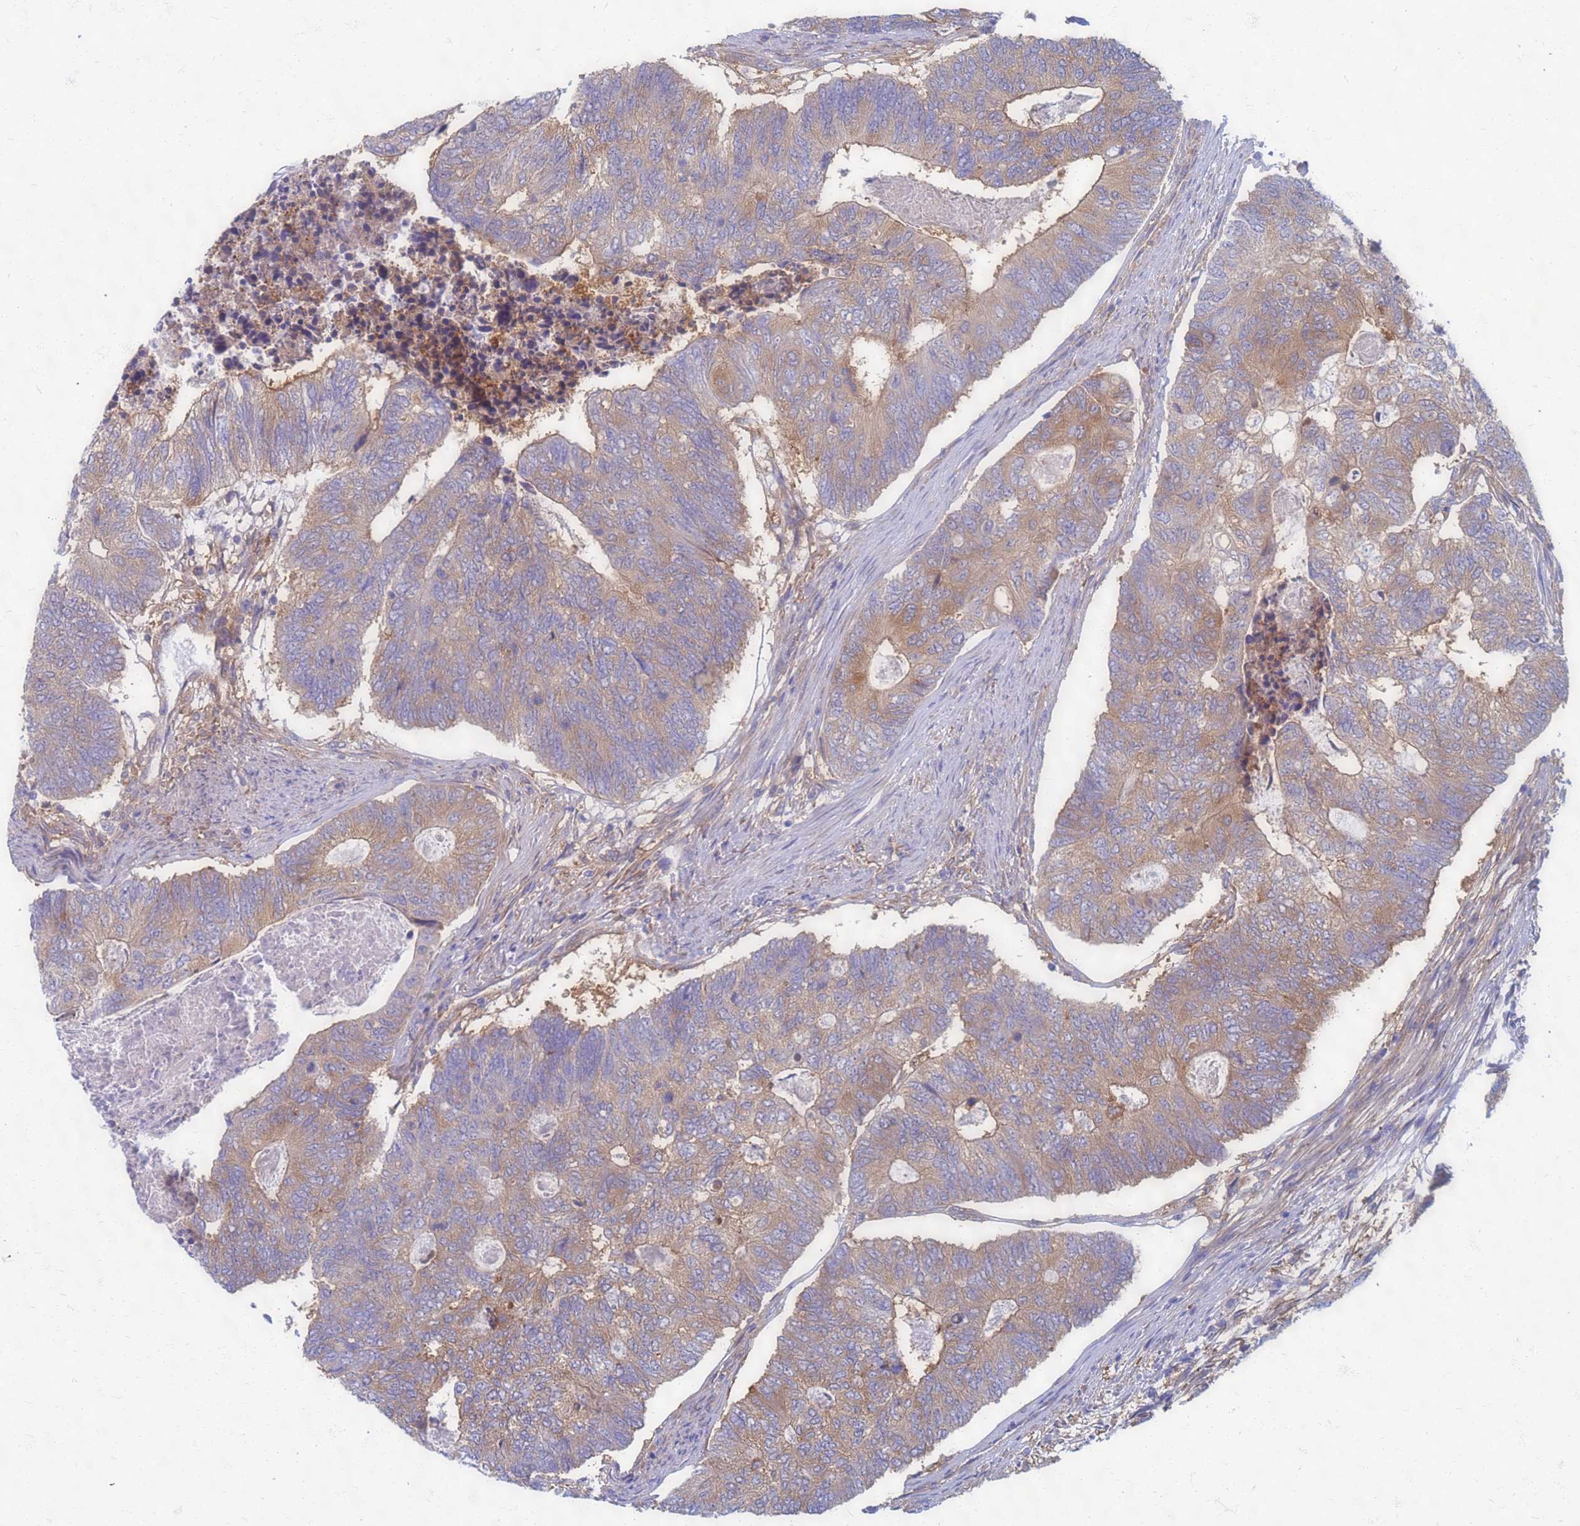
{"staining": {"intensity": "weak", "quantity": ">75%", "location": "cytoplasmic/membranous"}, "tissue": "colorectal cancer", "cell_type": "Tumor cells", "image_type": "cancer", "snomed": [{"axis": "morphology", "description": "Adenocarcinoma, NOS"}, {"axis": "topography", "description": "Colon"}], "caption": "Tumor cells show weak cytoplasmic/membranous expression in about >75% of cells in colorectal adenocarcinoma.", "gene": "EEA1", "patient": {"sex": "female", "age": 67}}